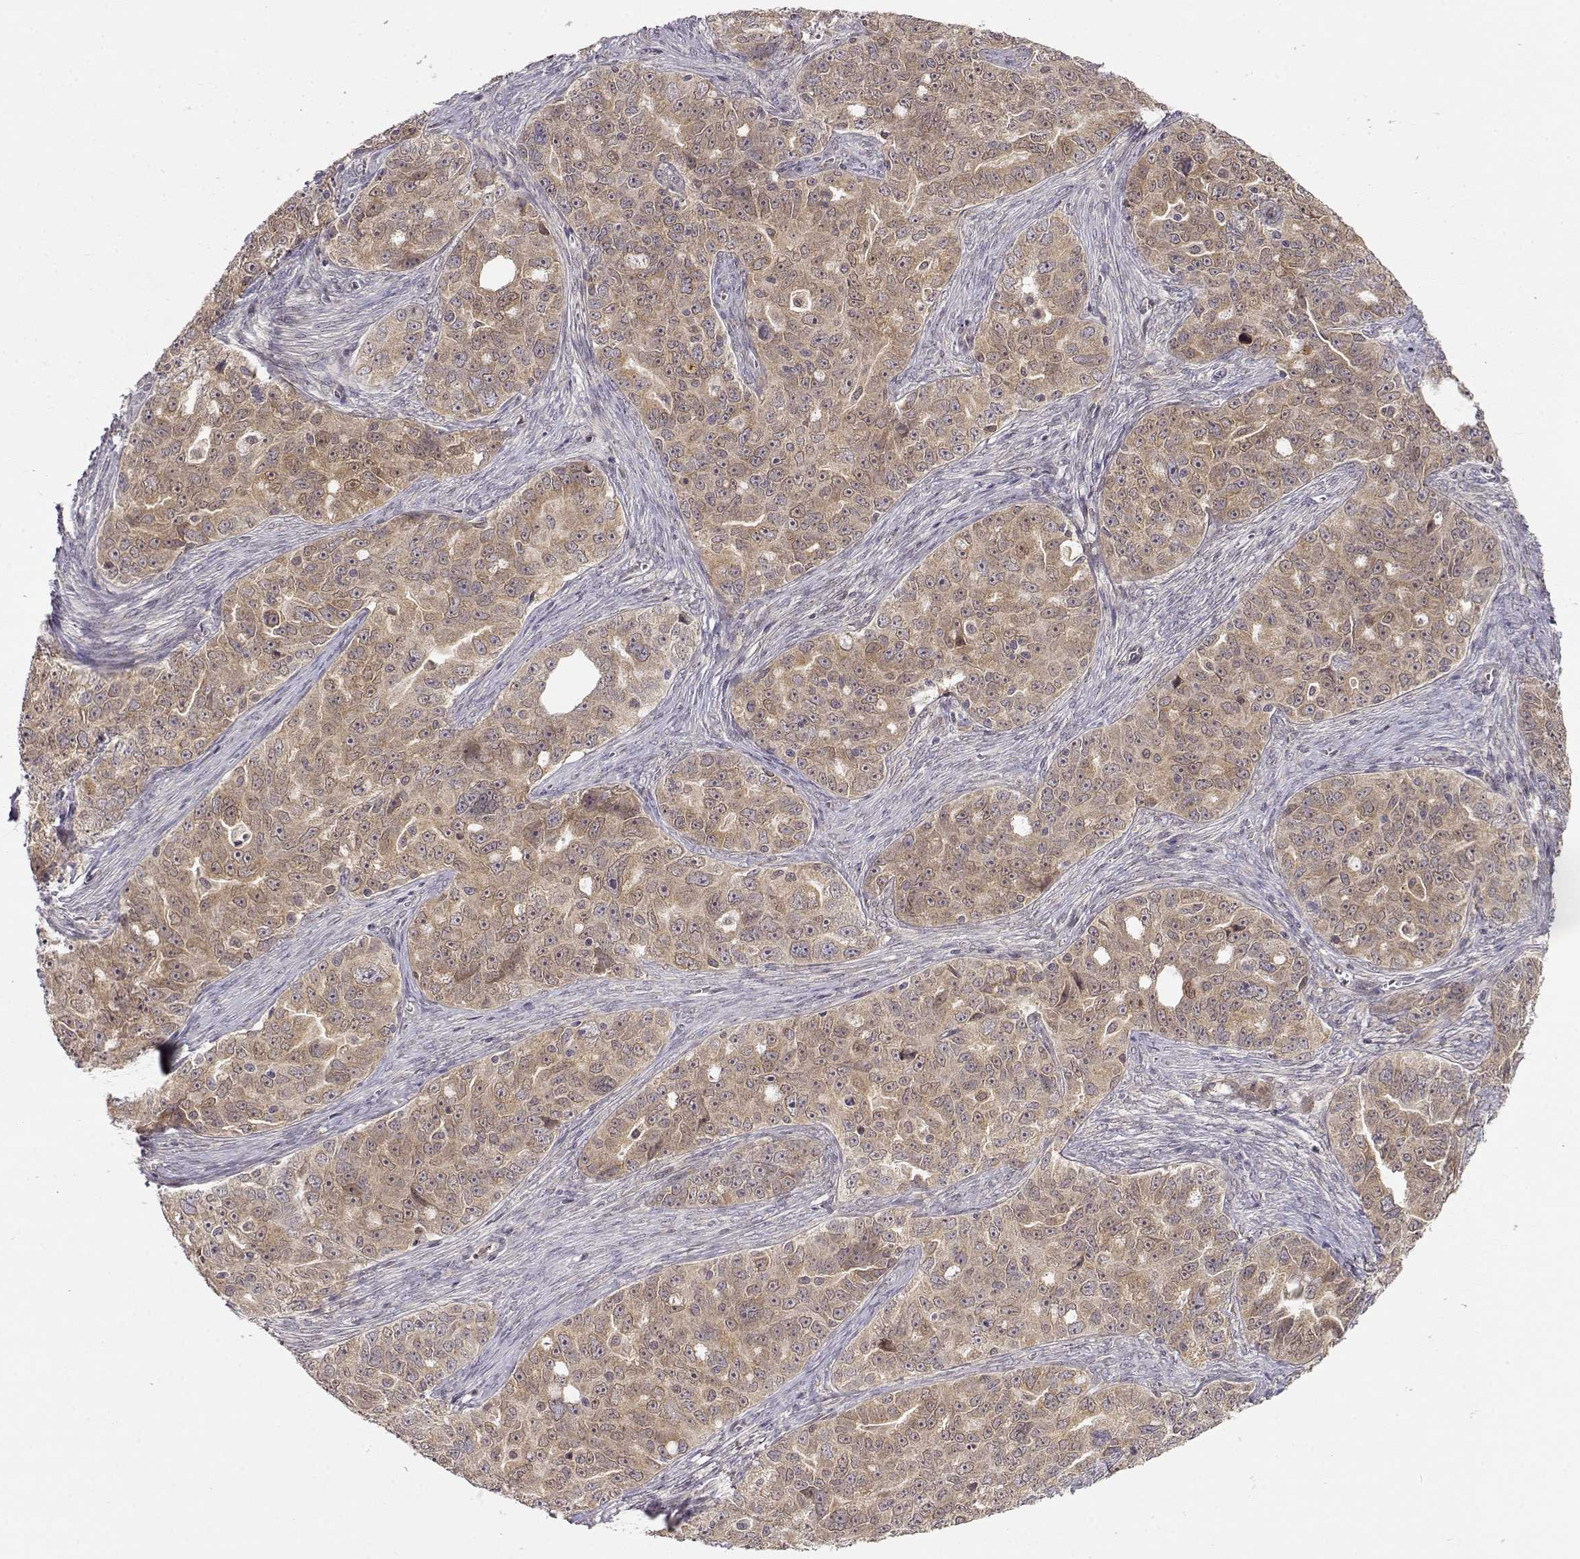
{"staining": {"intensity": "weak", "quantity": ">75%", "location": "cytoplasmic/membranous"}, "tissue": "ovarian cancer", "cell_type": "Tumor cells", "image_type": "cancer", "snomed": [{"axis": "morphology", "description": "Cystadenocarcinoma, serous, NOS"}, {"axis": "topography", "description": "Ovary"}], "caption": "A photomicrograph of human ovarian cancer (serous cystadenocarcinoma) stained for a protein shows weak cytoplasmic/membranous brown staining in tumor cells.", "gene": "ERGIC2", "patient": {"sex": "female", "age": 51}}